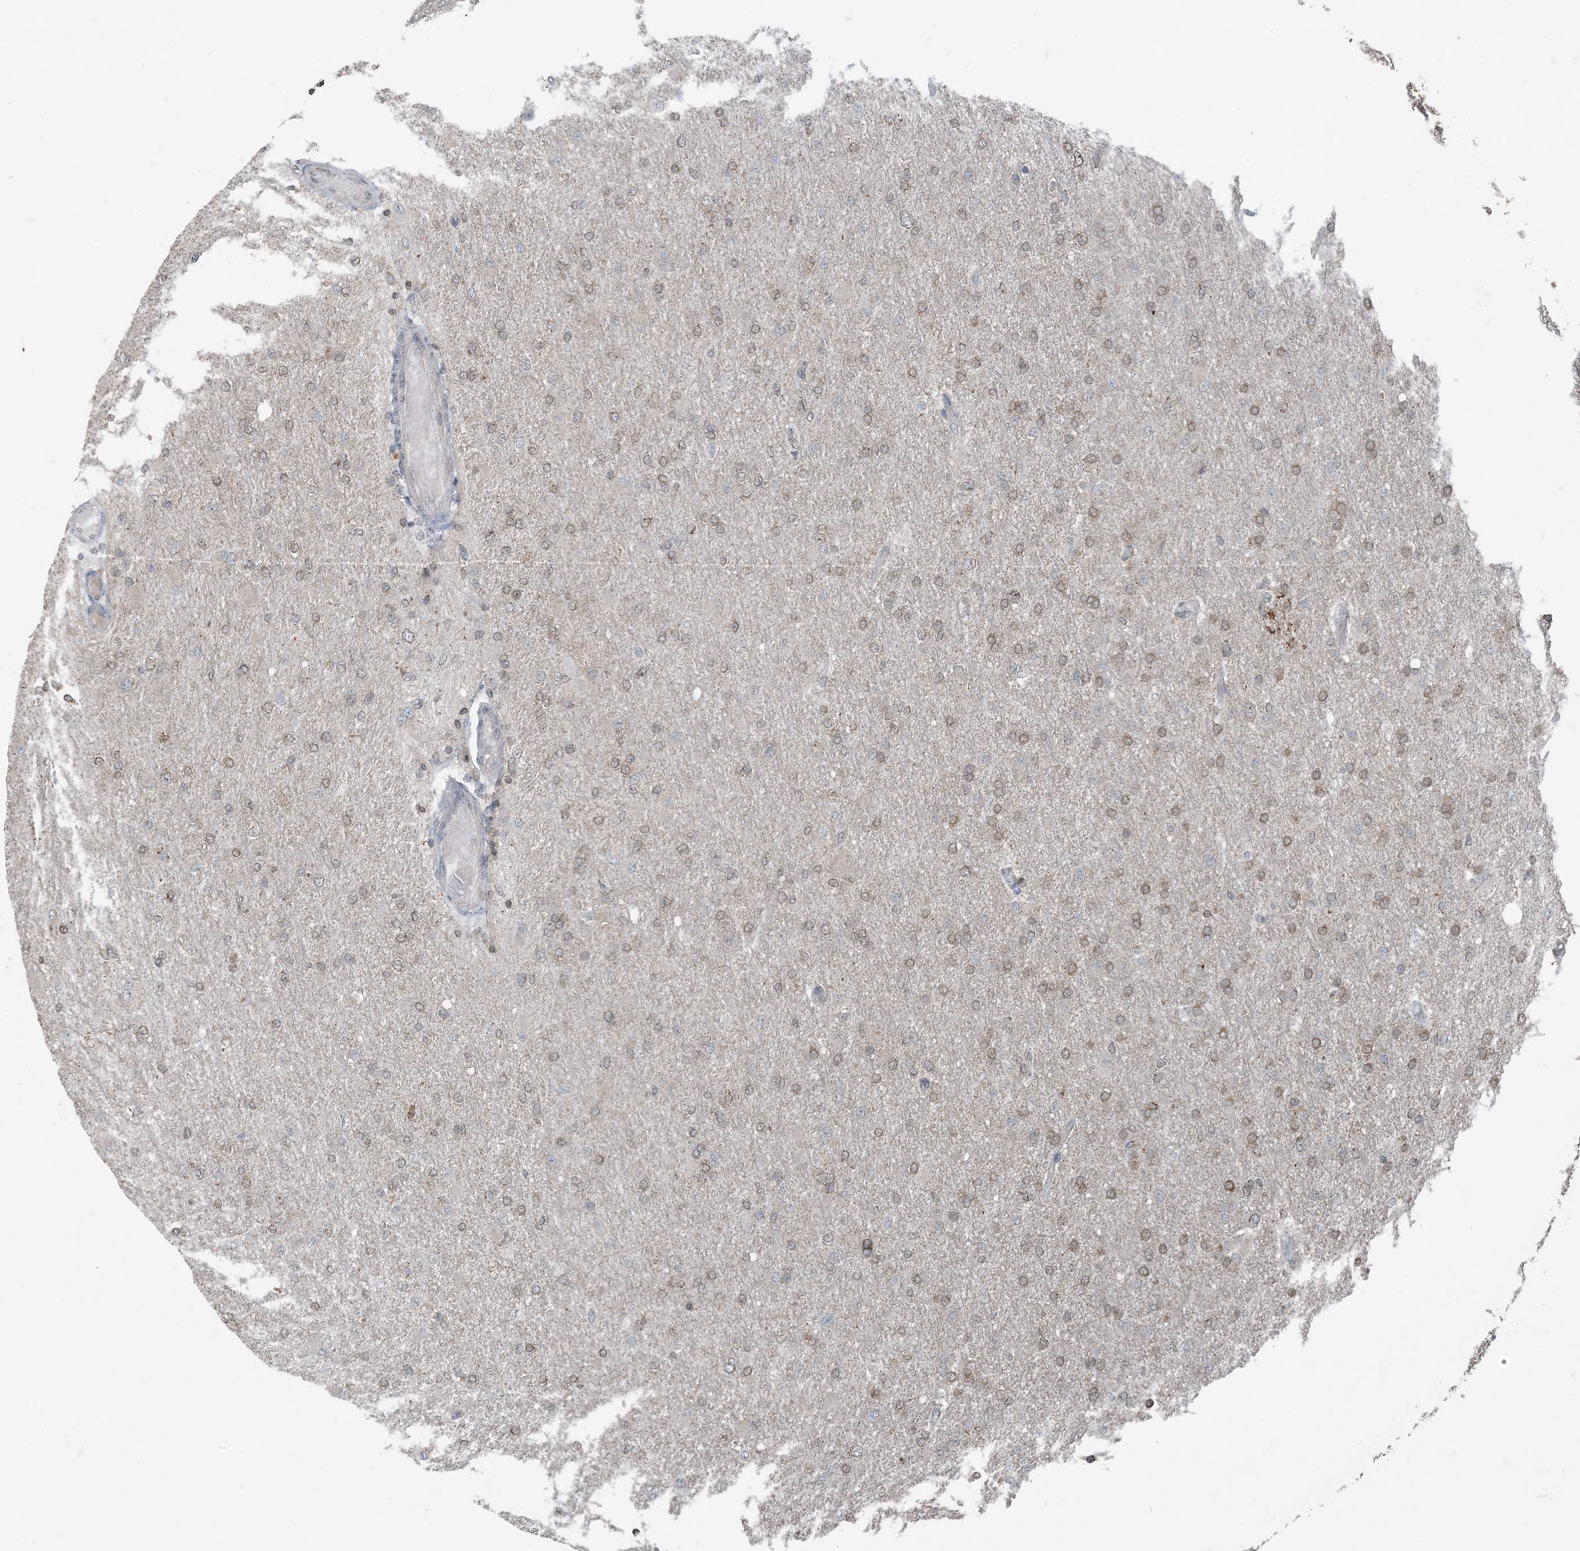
{"staining": {"intensity": "weak", "quantity": ">75%", "location": "cytoplasmic/membranous,nuclear"}, "tissue": "glioma", "cell_type": "Tumor cells", "image_type": "cancer", "snomed": [{"axis": "morphology", "description": "Glioma, malignant, High grade"}, {"axis": "topography", "description": "Cerebral cortex"}], "caption": "IHC of human glioma reveals low levels of weak cytoplasmic/membranous and nuclear staining in approximately >75% of tumor cells.", "gene": "GNL1", "patient": {"sex": "female", "age": 36}}